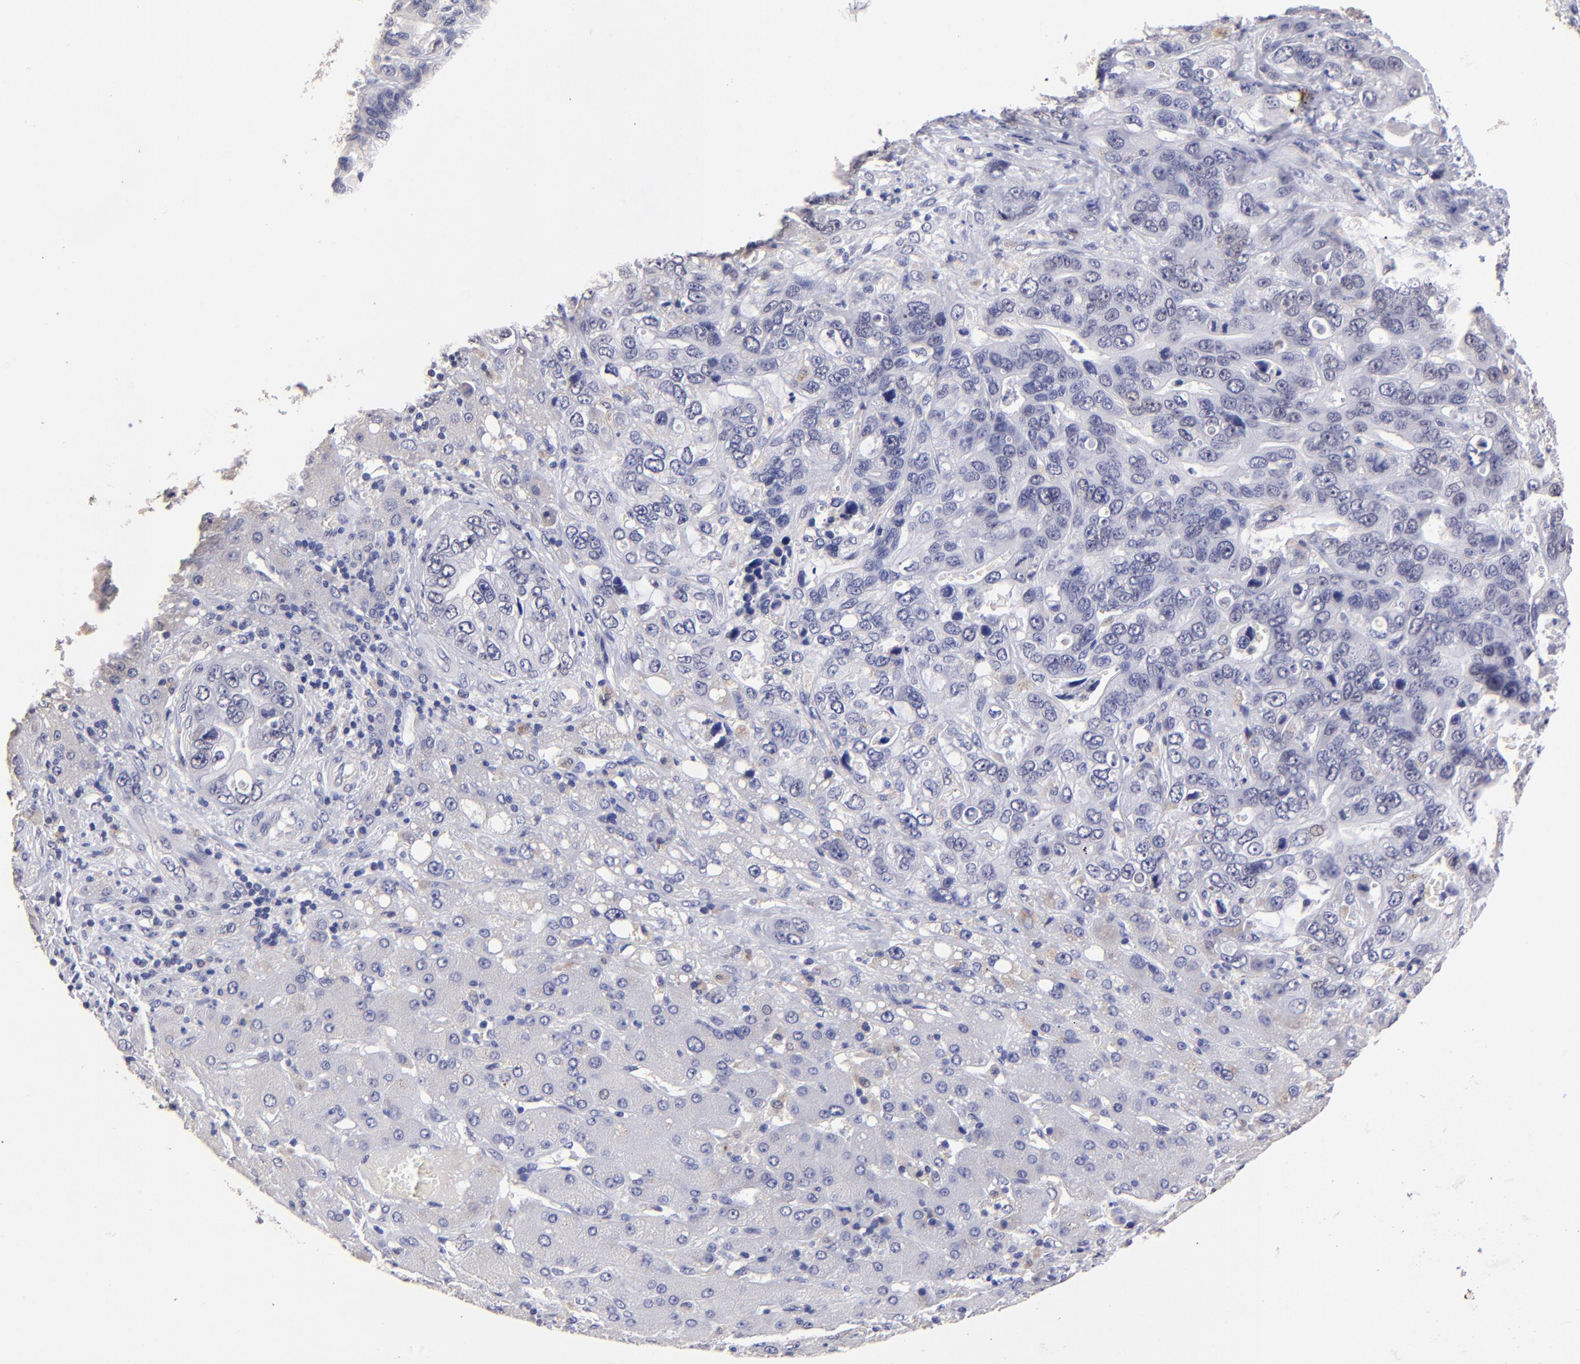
{"staining": {"intensity": "weak", "quantity": "<25%", "location": "cytoplasmic/membranous"}, "tissue": "liver cancer", "cell_type": "Tumor cells", "image_type": "cancer", "snomed": [{"axis": "morphology", "description": "Cholangiocarcinoma"}, {"axis": "topography", "description": "Liver"}], "caption": "This is an immunohistochemistry (IHC) photomicrograph of cholangiocarcinoma (liver). There is no positivity in tumor cells.", "gene": "DNMT1", "patient": {"sex": "female", "age": 65}}